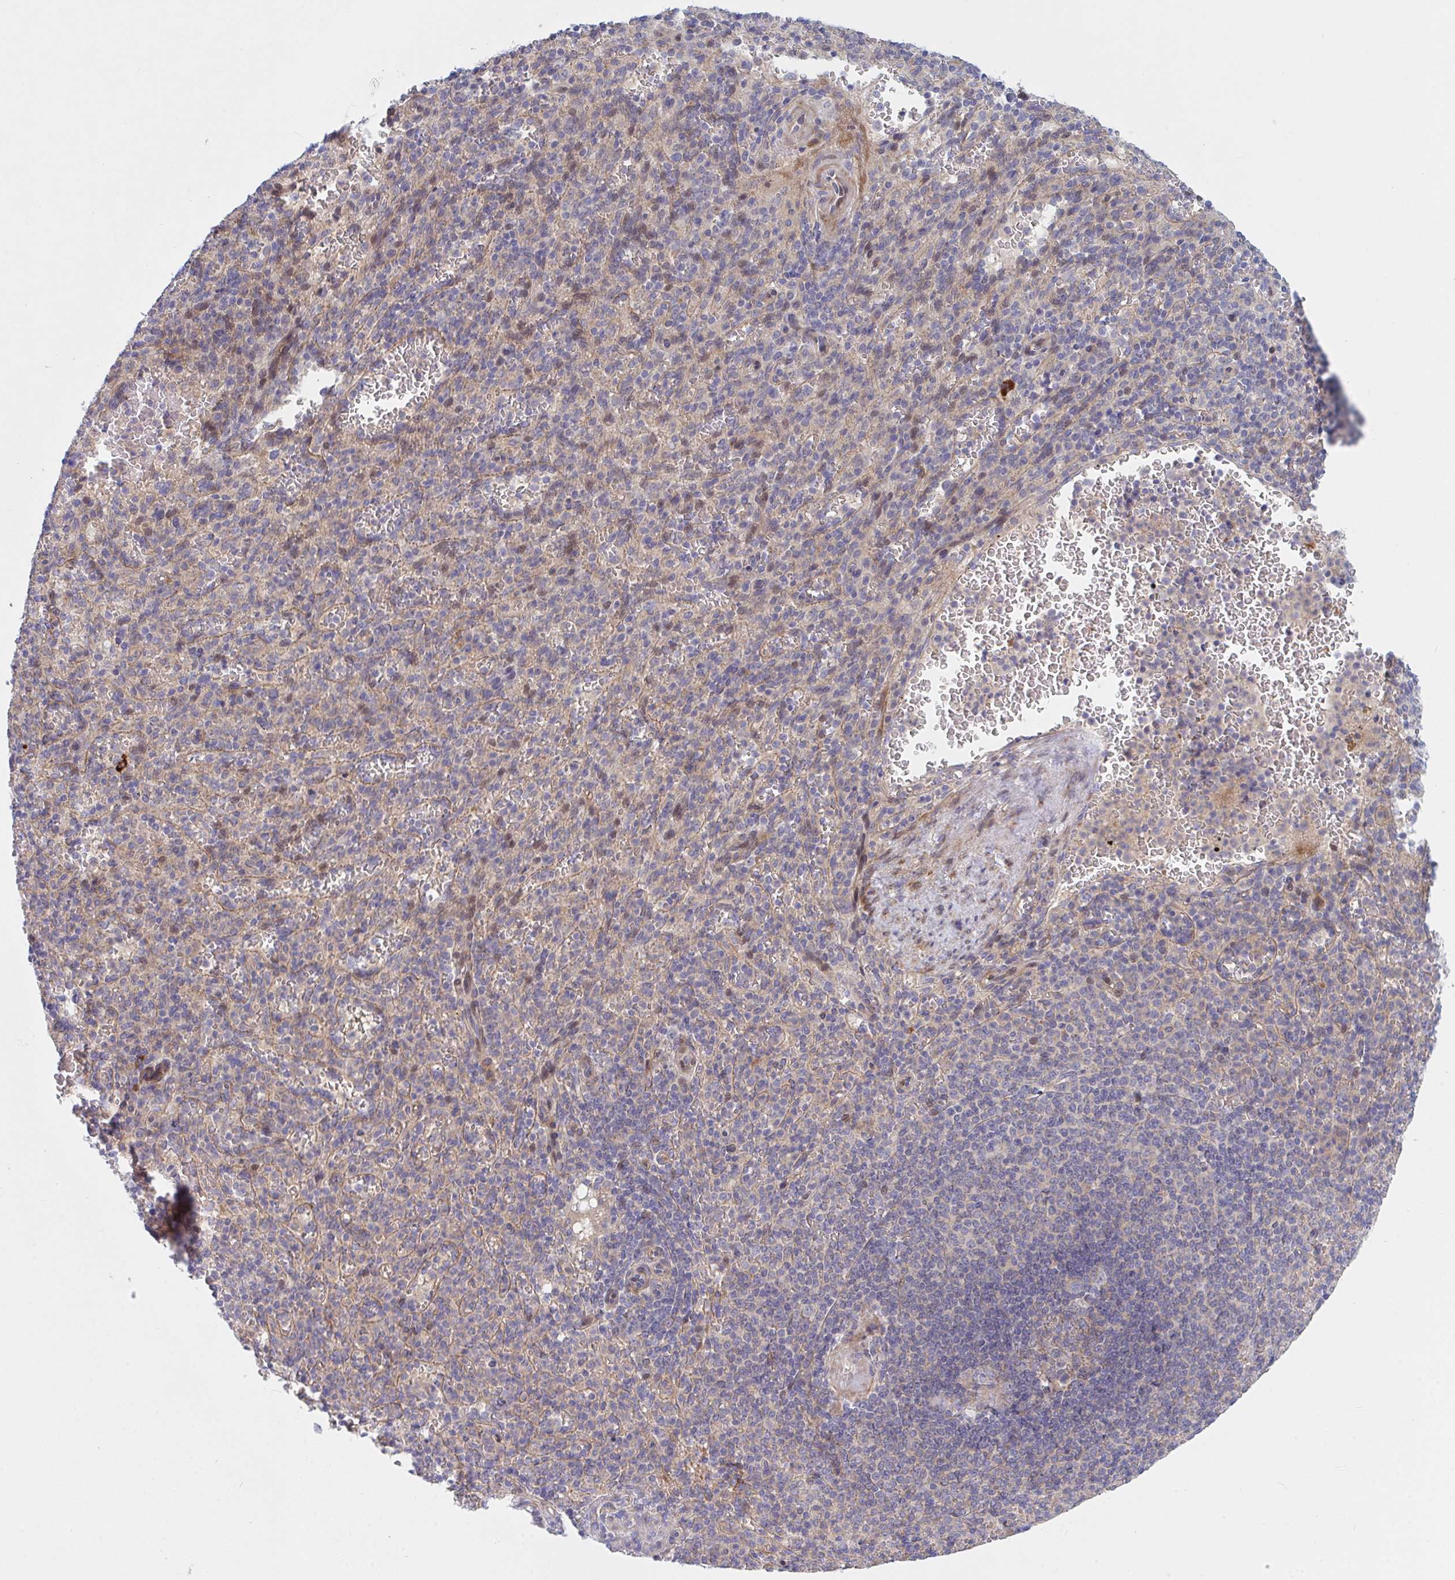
{"staining": {"intensity": "negative", "quantity": "none", "location": "none"}, "tissue": "spleen", "cell_type": "Cells in red pulp", "image_type": "normal", "snomed": [{"axis": "morphology", "description": "Normal tissue, NOS"}, {"axis": "topography", "description": "Spleen"}], "caption": "DAB (3,3'-diaminobenzidine) immunohistochemical staining of unremarkable spleen demonstrates no significant expression in cells in red pulp.", "gene": "TNFSF4", "patient": {"sex": "female", "age": 74}}